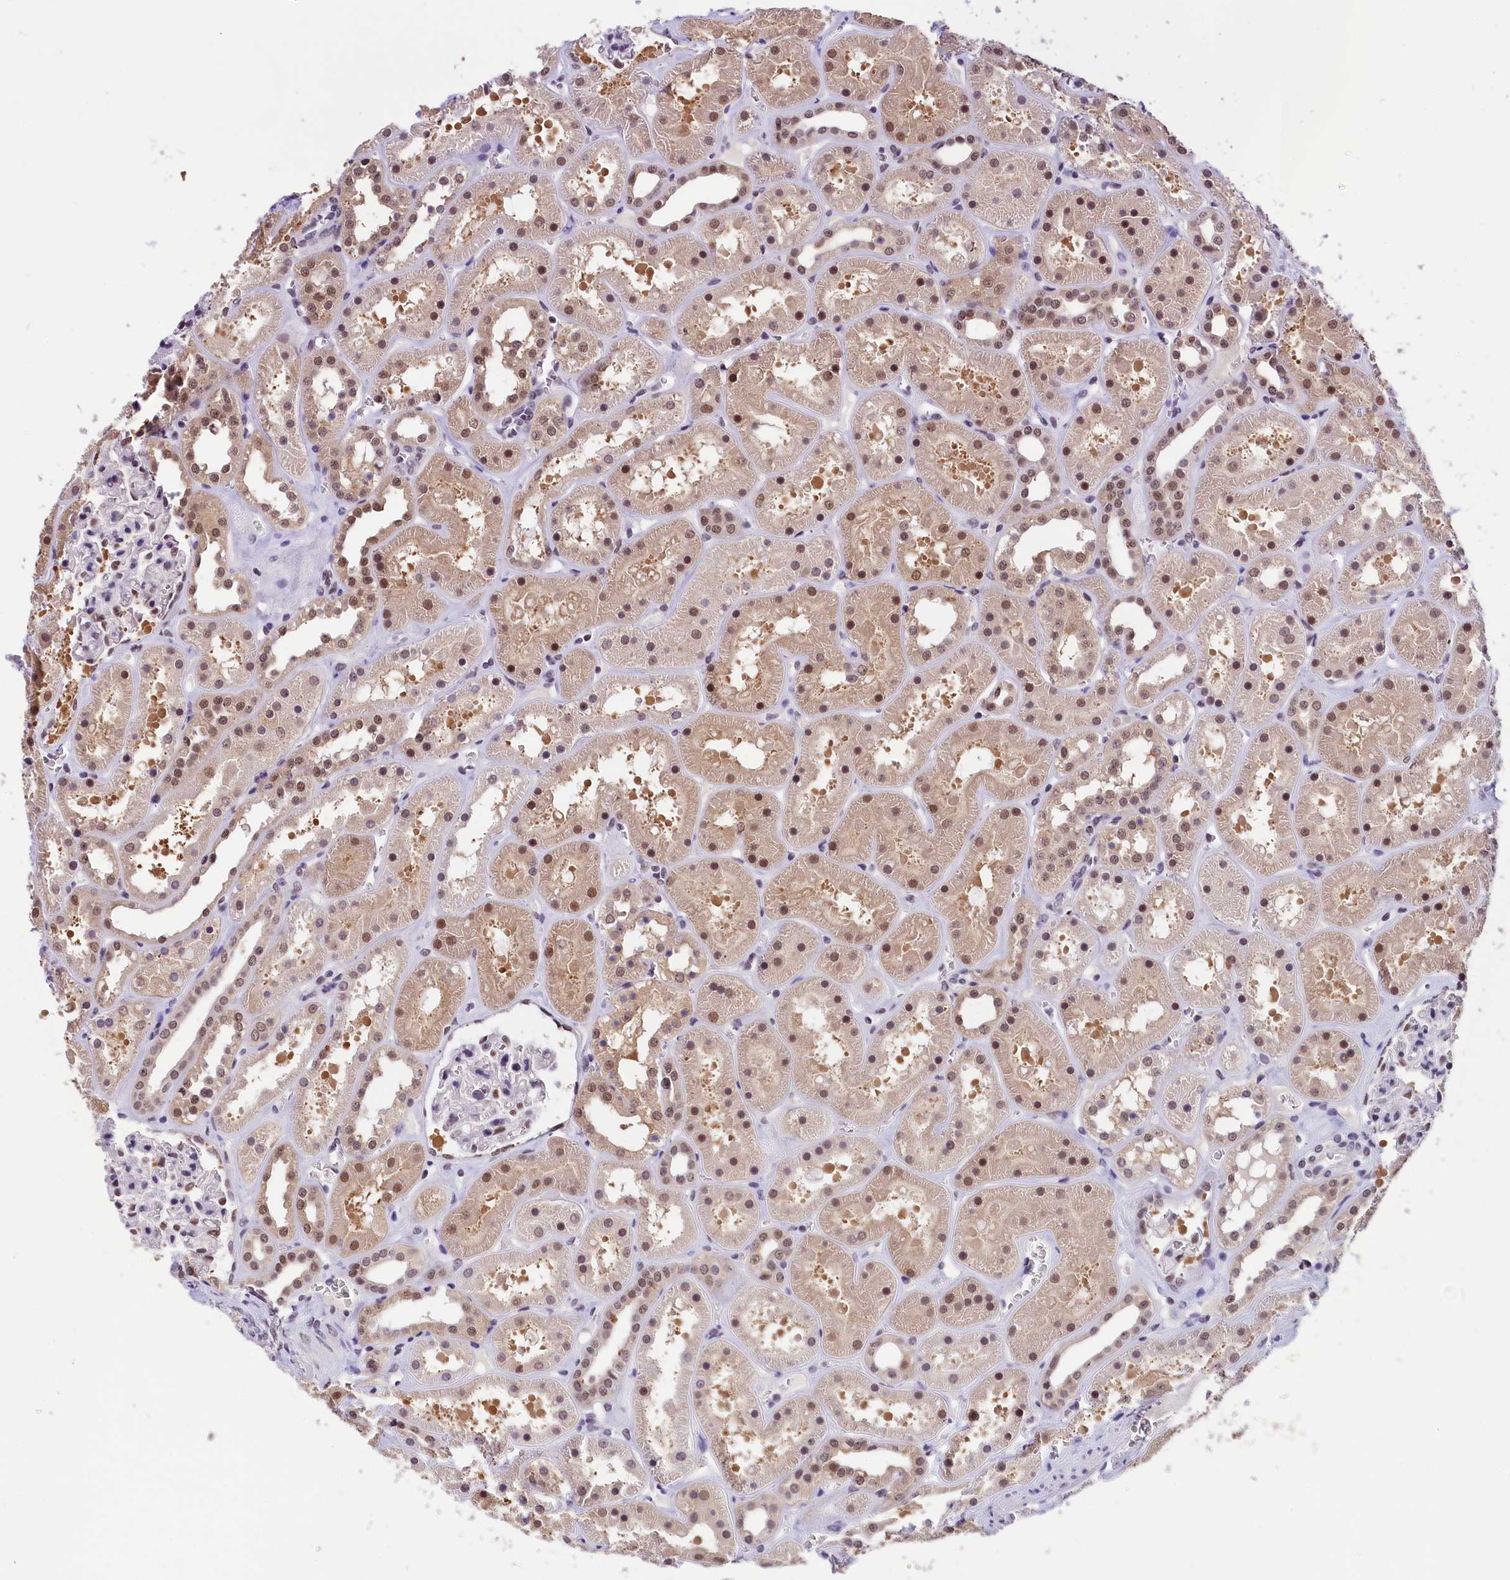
{"staining": {"intensity": "moderate", "quantity": "<25%", "location": "nuclear"}, "tissue": "kidney", "cell_type": "Cells in glomeruli", "image_type": "normal", "snomed": [{"axis": "morphology", "description": "Normal tissue, NOS"}, {"axis": "topography", "description": "Kidney"}], "caption": "This is a micrograph of IHC staining of normal kidney, which shows moderate expression in the nuclear of cells in glomeruli.", "gene": "ZC3H4", "patient": {"sex": "female", "age": 41}}